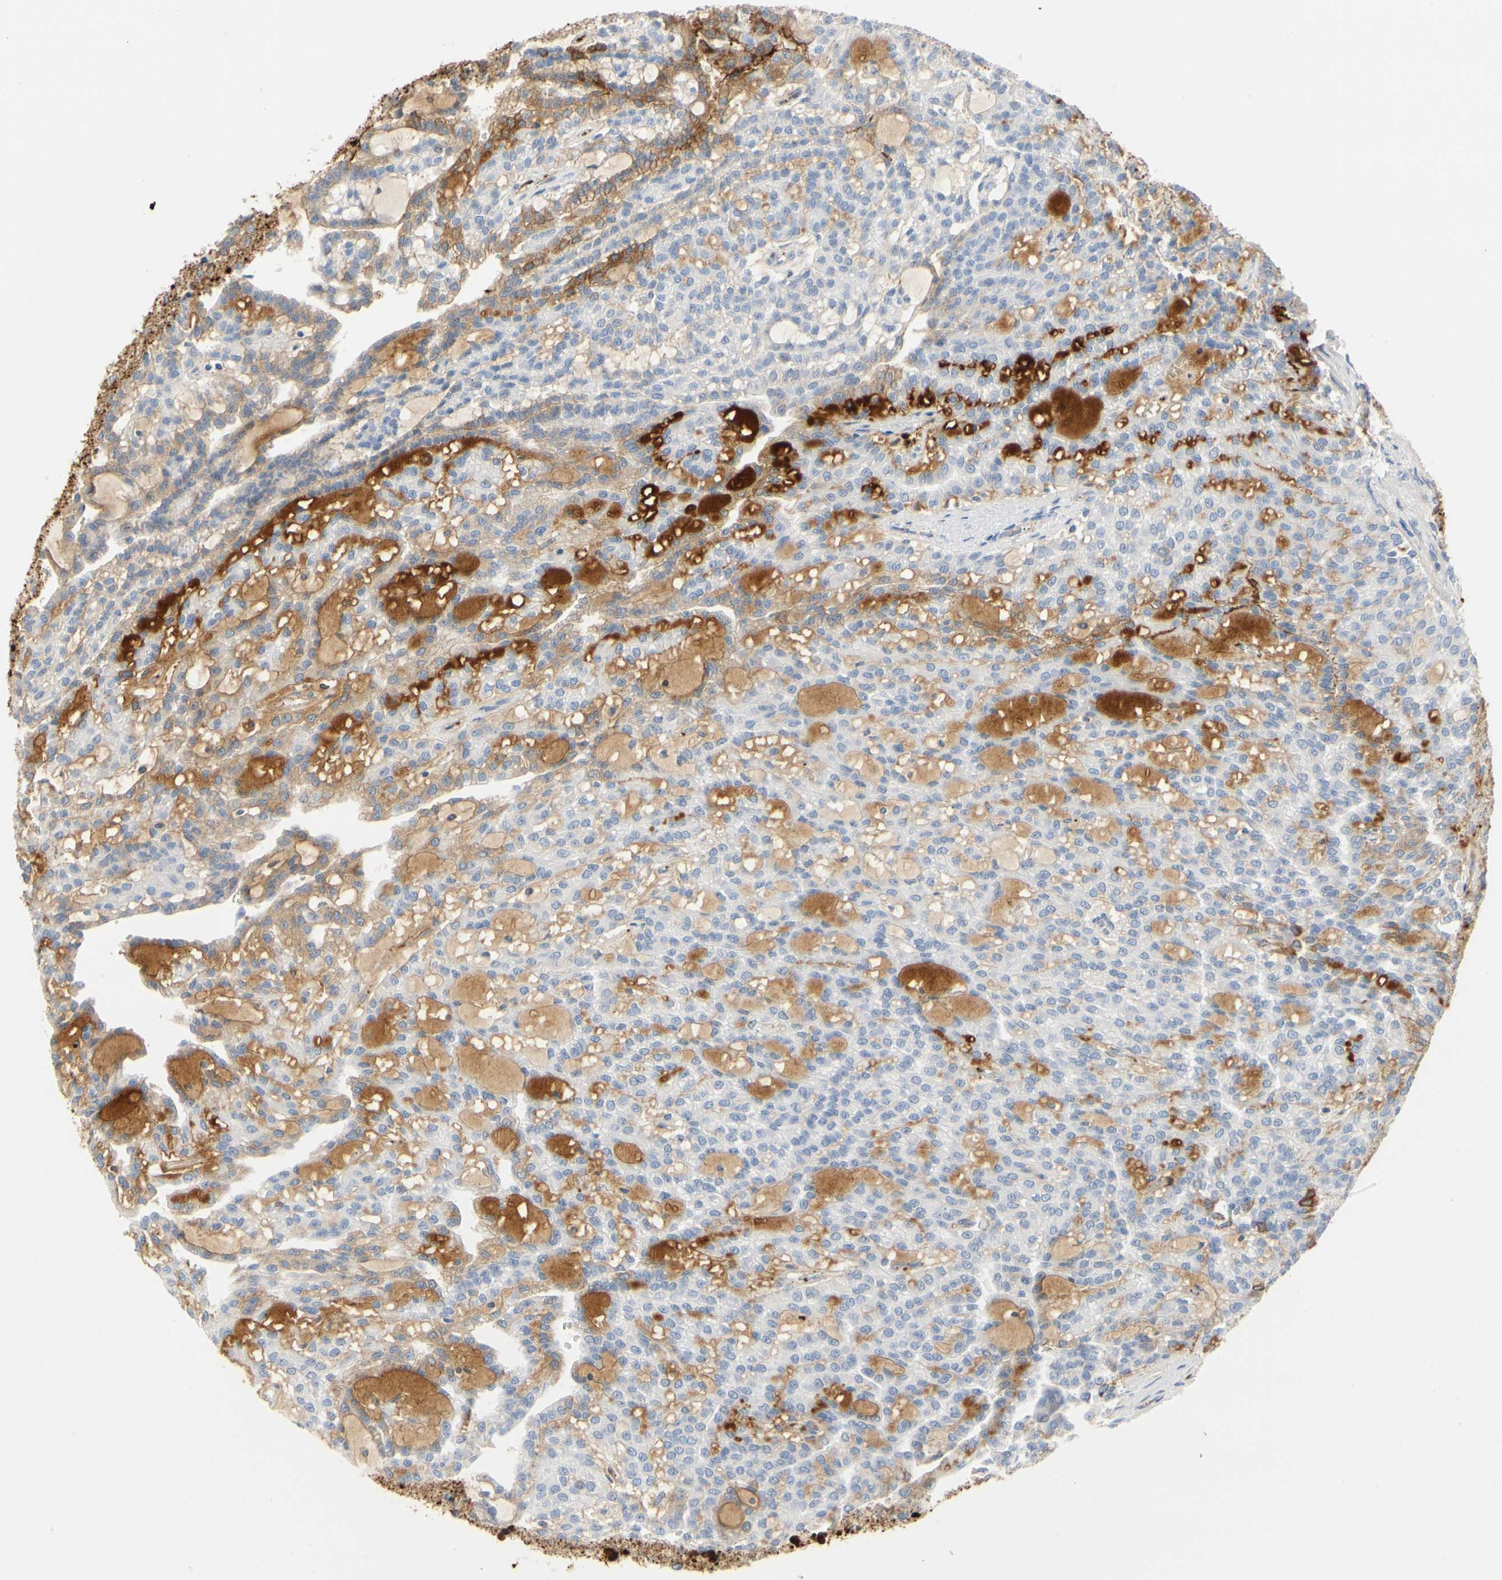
{"staining": {"intensity": "weak", "quantity": "<25%", "location": "cytoplasmic/membranous"}, "tissue": "renal cancer", "cell_type": "Tumor cells", "image_type": "cancer", "snomed": [{"axis": "morphology", "description": "Adenocarcinoma, NOS"}, {"axis": "topography", "description": "Kidney"}], "caption": "DAB (3,3'-diaminobenzidine) immunohistochemical staining of human renal cancer exhibits no significant expression in tumor cells.", "gene": "FGB", "patient": {"sex": "male", "age": 63}}